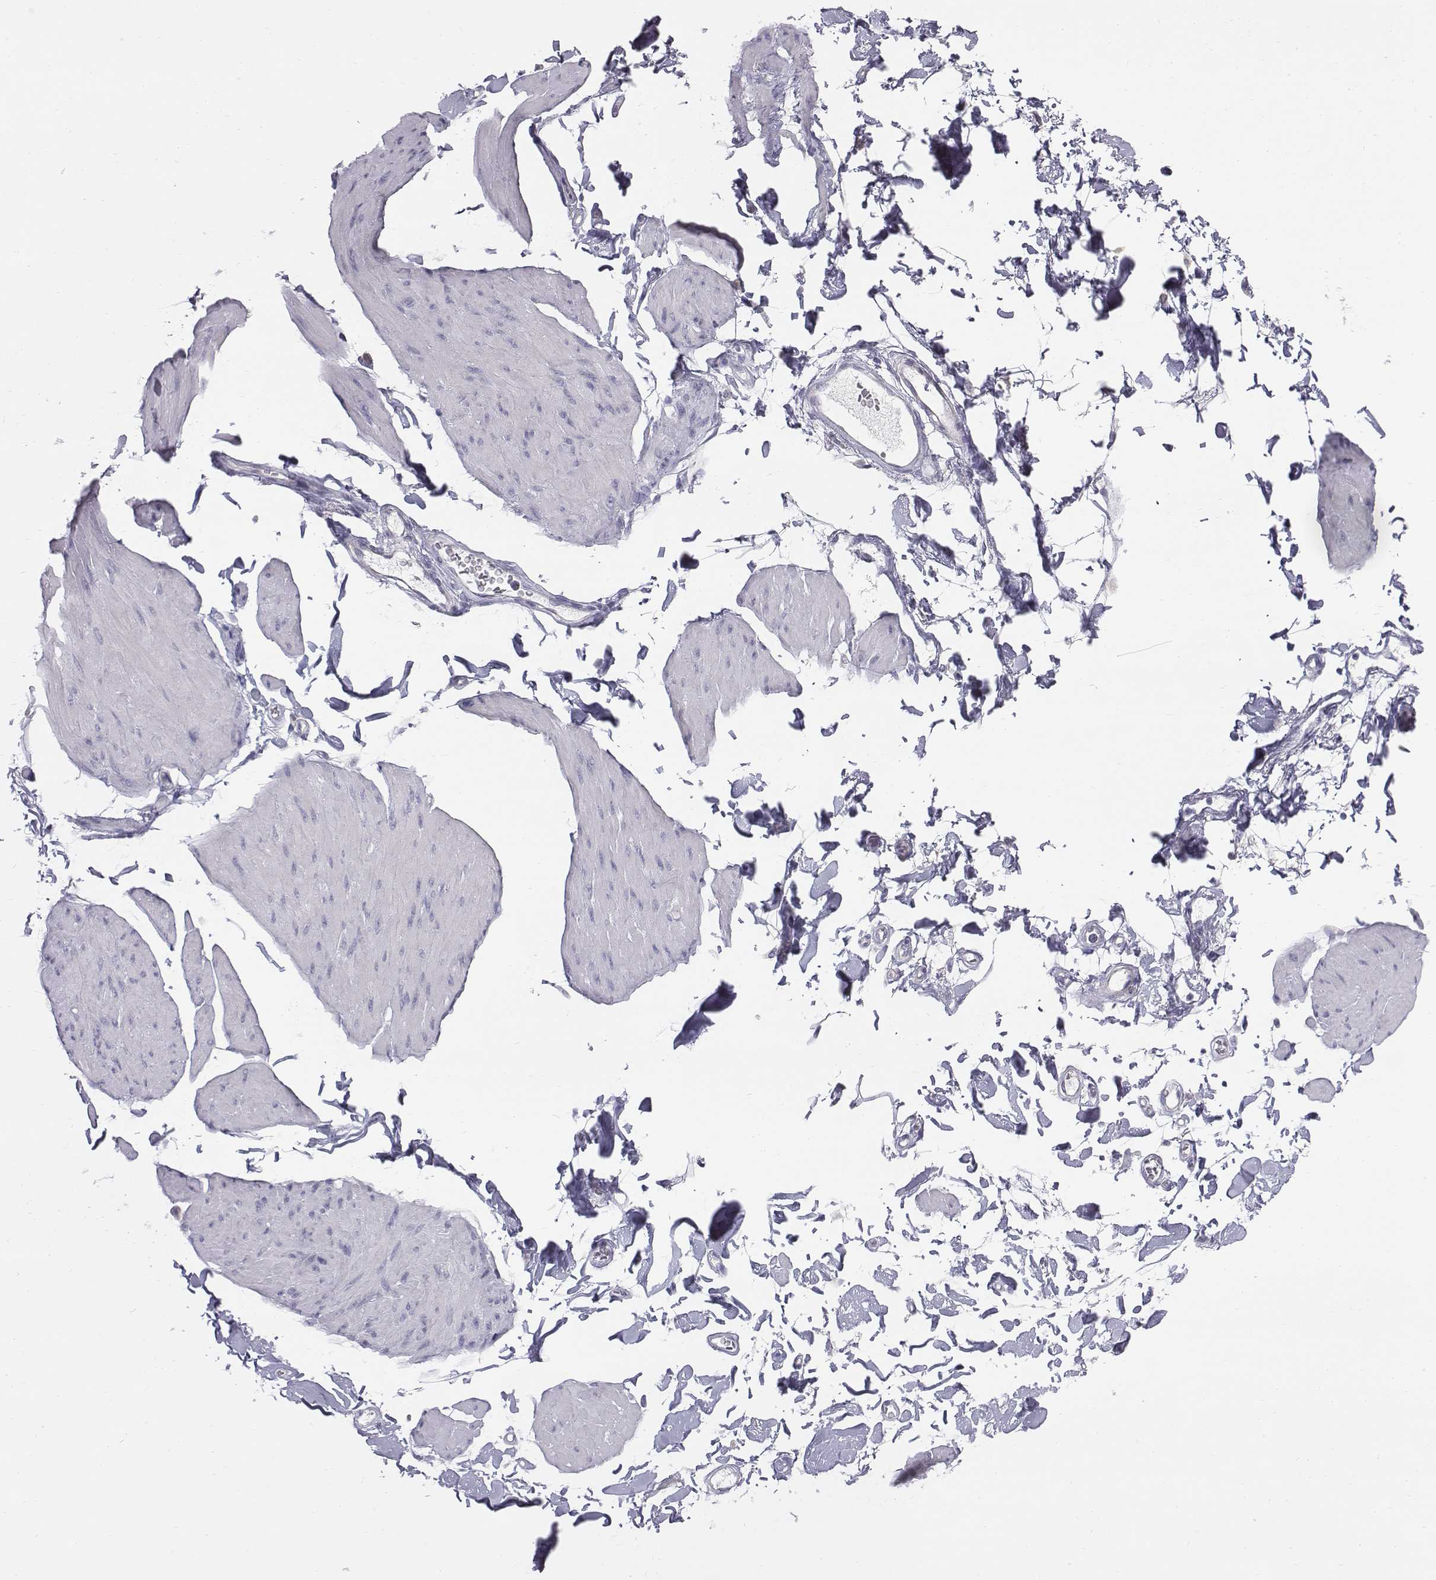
{"staining": {"intensity": "negative", "quantity": "none", "location": "none"}, "tissue": "smooth muscle", "cell_type": "Smooth muscle cells", "image_type": "normal", "snomed": [{"axis": "morphology", "description": "Normal tissue, NOS"}, {"axis": "topography", "description": "Adipose tissue"}, {"axis": "topography", "description": "Smooth muscle"}, {"axis": "topography", "description": "Peripheral nerve tissue"}], "caption": "Smooth muscle was stained to show a protein in brown. There is no significant expression in smooth muscle cells. Nuclei are stained in blue.", "gene": "C6orf58", "patient": {"sex": "male", "age": 83}}